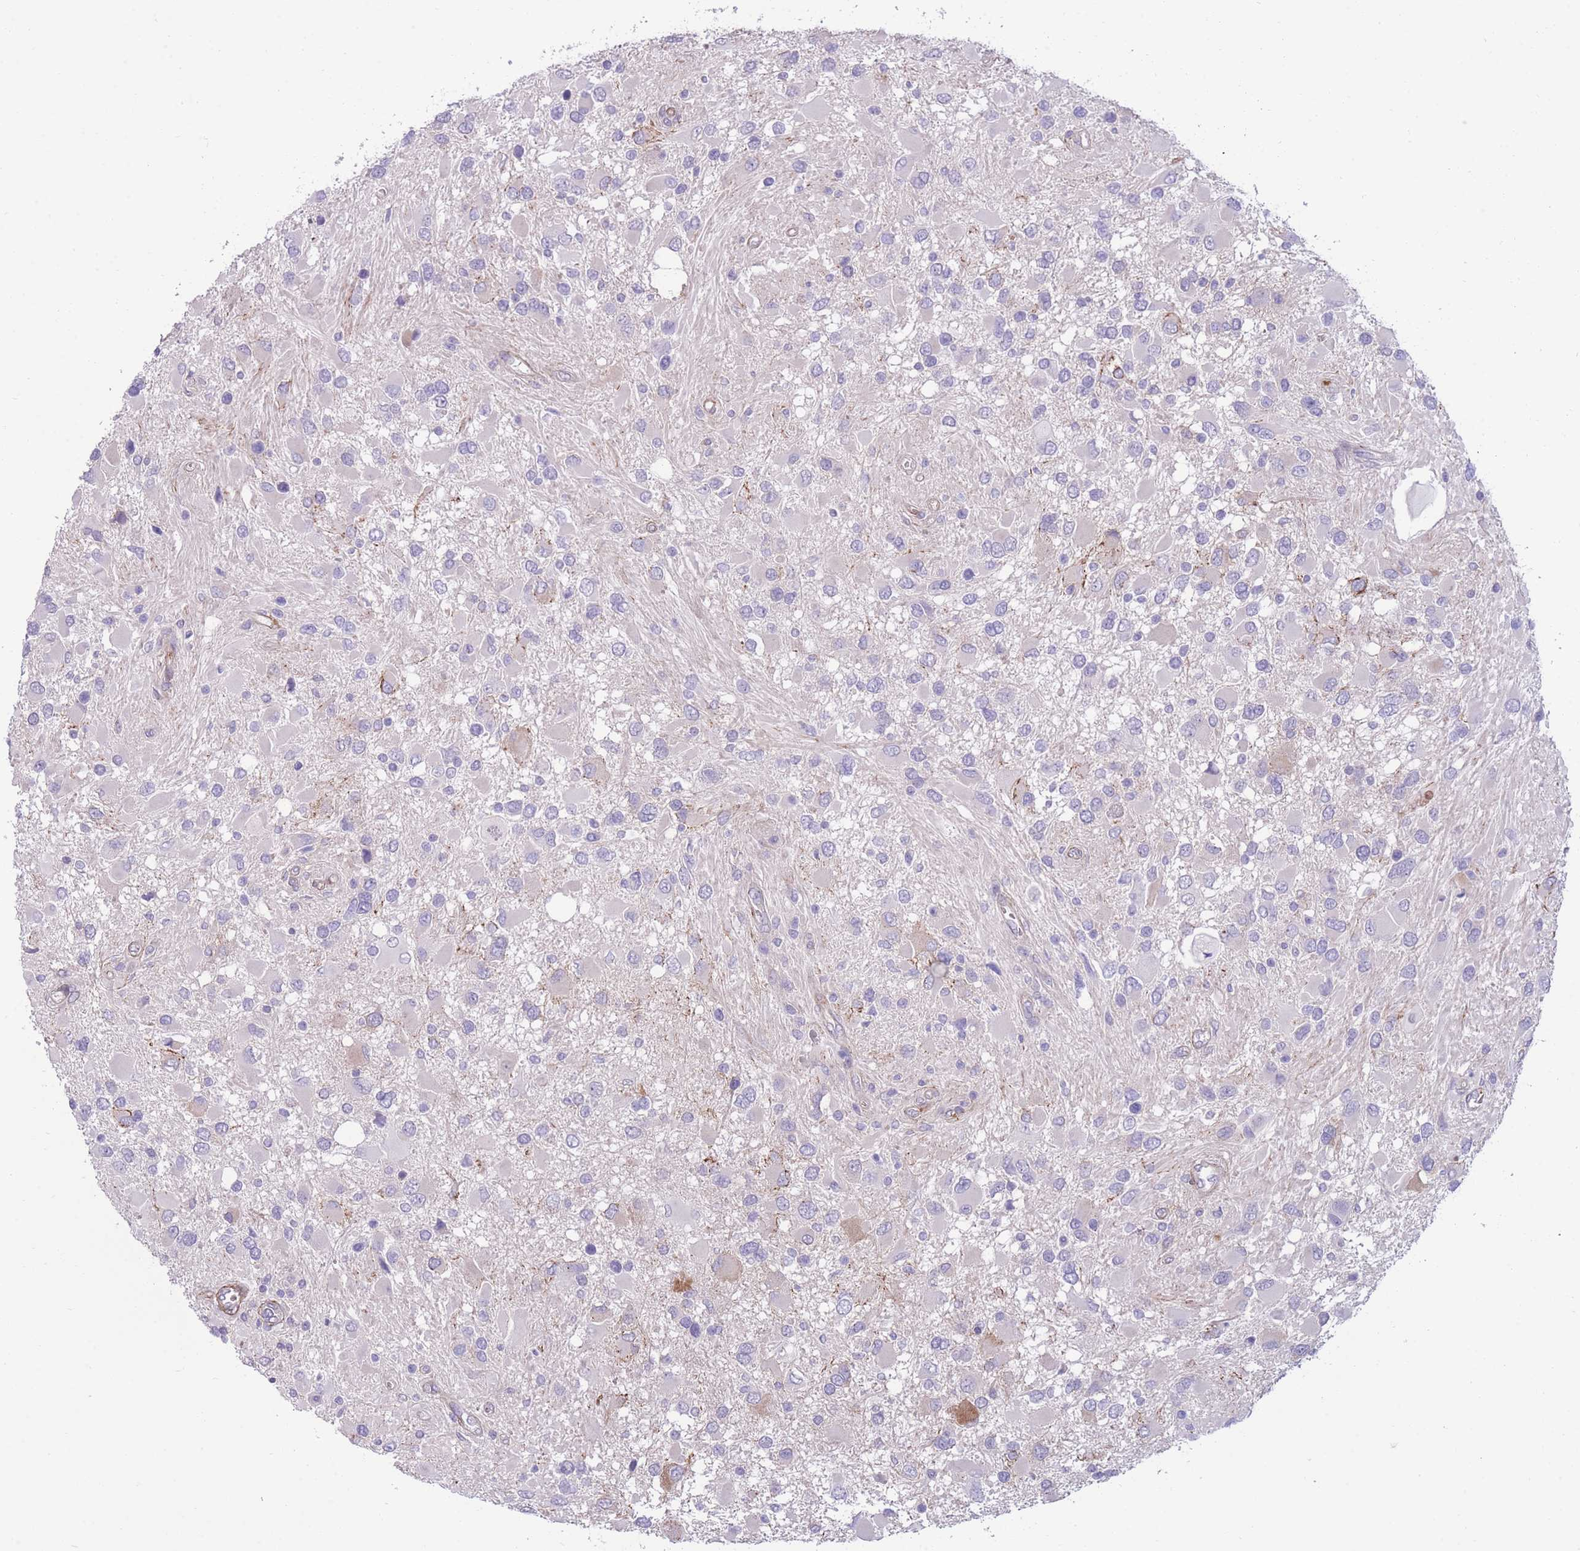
{"staining": {"intensity": "moderate", "quantity": "<25%", "location": "cytoplasmic/membranous"}, "tissue": "glioma", "cell_type": "Tumor cells", "image_type": "cancer", "snomed": [{"axis": "morphology", "description": "Glioma, malignant, High grade"}, {"axis": "topography", "description": "Brain"}], "caption": "Immunohistochemistry (IHC) (DAB) staining of human glioma displays moderate cytoplasmic/membranous protein positivity in approximately <25% of tumor cells.", "gene": "RGS11", "patient": {"sex": "male", "age": 53}}